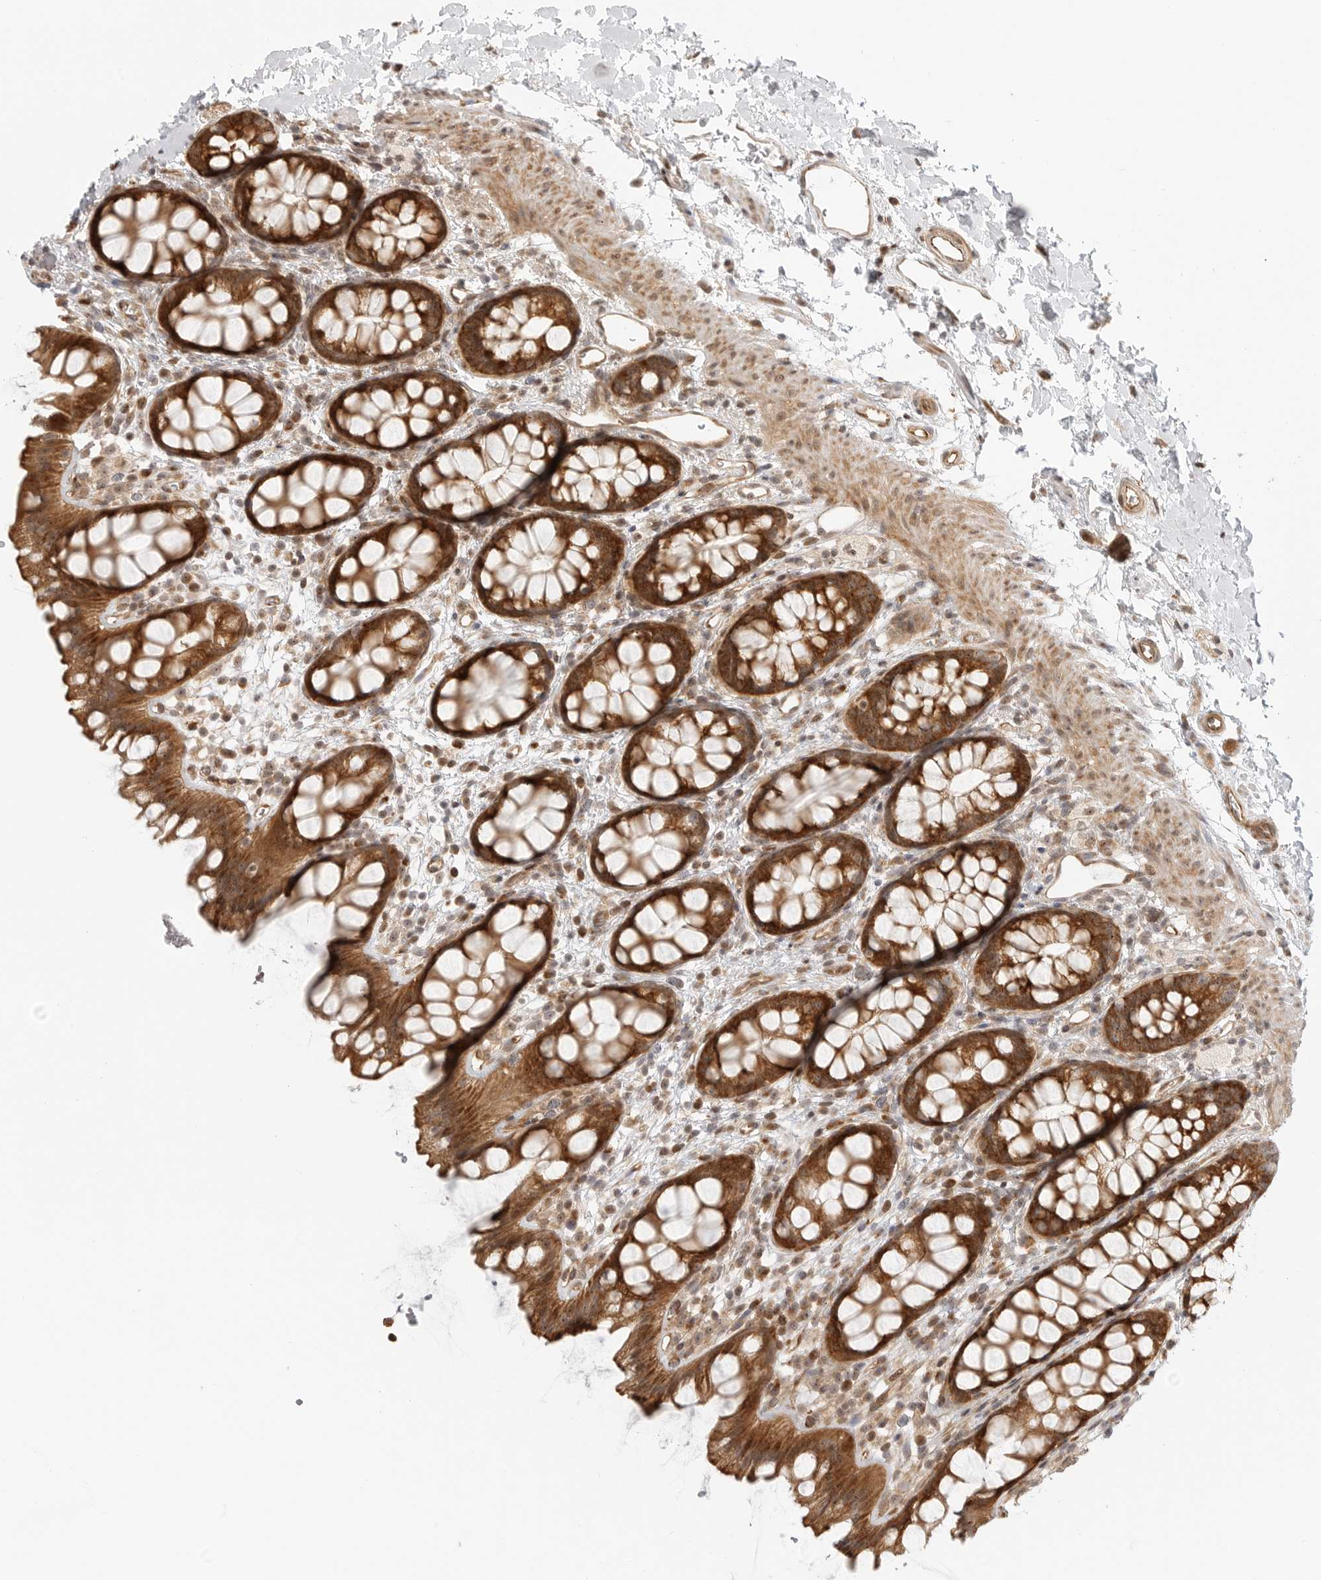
{"staining": {"intensity": "strong", "quantity": ">75%", "location": "cytoplasmic/membranous"}, "tissue": "rectum", "cell_type": "Glandular cells", "image_type": "normal", "snomed": [{"axis": "morphology", "description": "Normal tissue, NOS"}, {"axis": "topography", "description": "Rectum"}], "caption": "Approximately >75% of glandular cells in benign rectum exhibit strong cytoplasmic/membranous protein staining as visualized by brown immunohistochemical staining.", "gene": "DSCC1", "patient": {"sex": "female", "age": 65}}